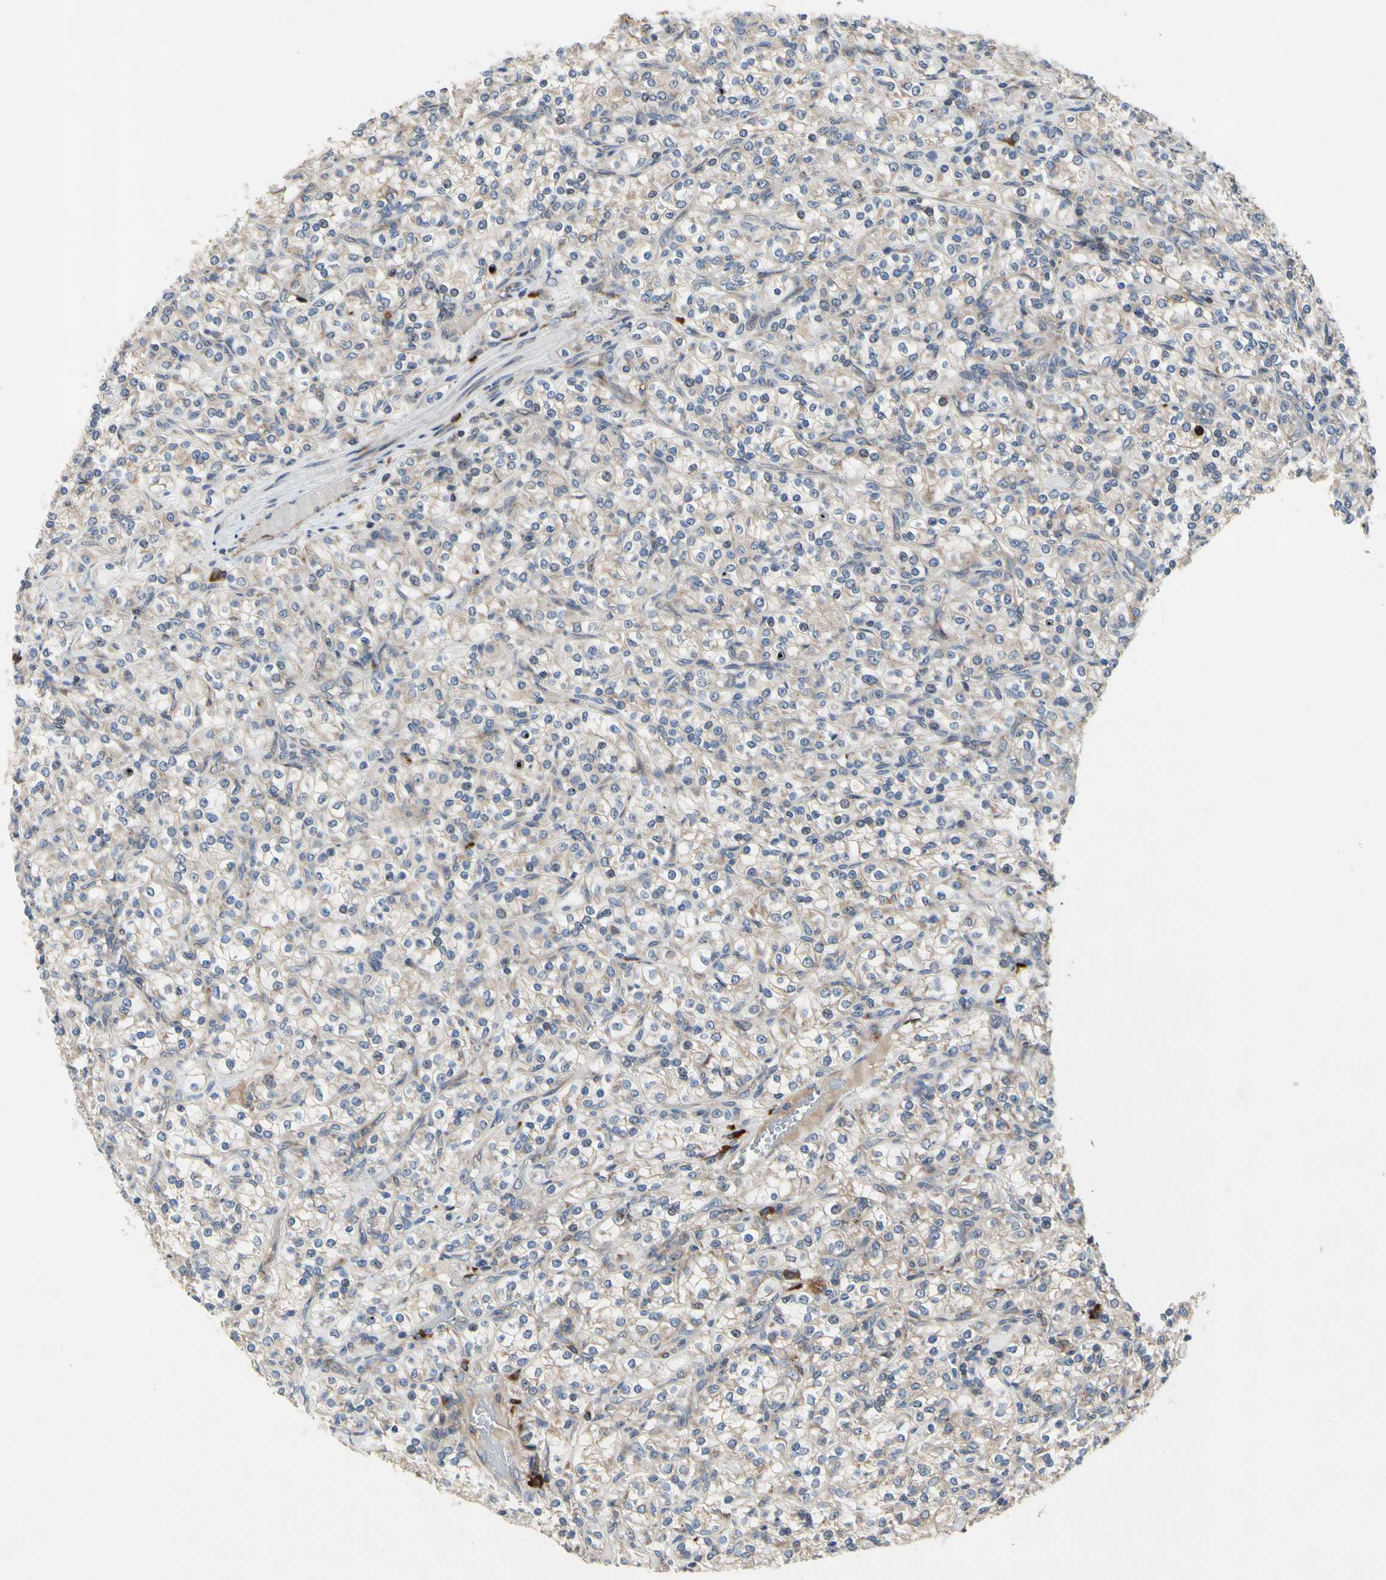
{"staining": {"intensity": "weak", "quantity": "25%-75%", "location": "cytoplasmic/membranous"}, "tissue": "renal cancer", "cell_type": "Tumor cells", "image_type": "cancer", "snomed": [{"axis": "morphology", "description": "Adenocarcinoma, NOS"}, {"axis": "topography", "description": "Kidney"}], "caption": "Immunohistochemical staining of renal cancer (adenocarcinoma) exhibits low levels of weak cytoplasmic/membranous positivity in about 25%-75% of tumor cells. (brown staining indicates protein expression, while blue staining denotes nuclei).", "gene": "MMEL1", "patient": {"sex": "male", "age": 77}}